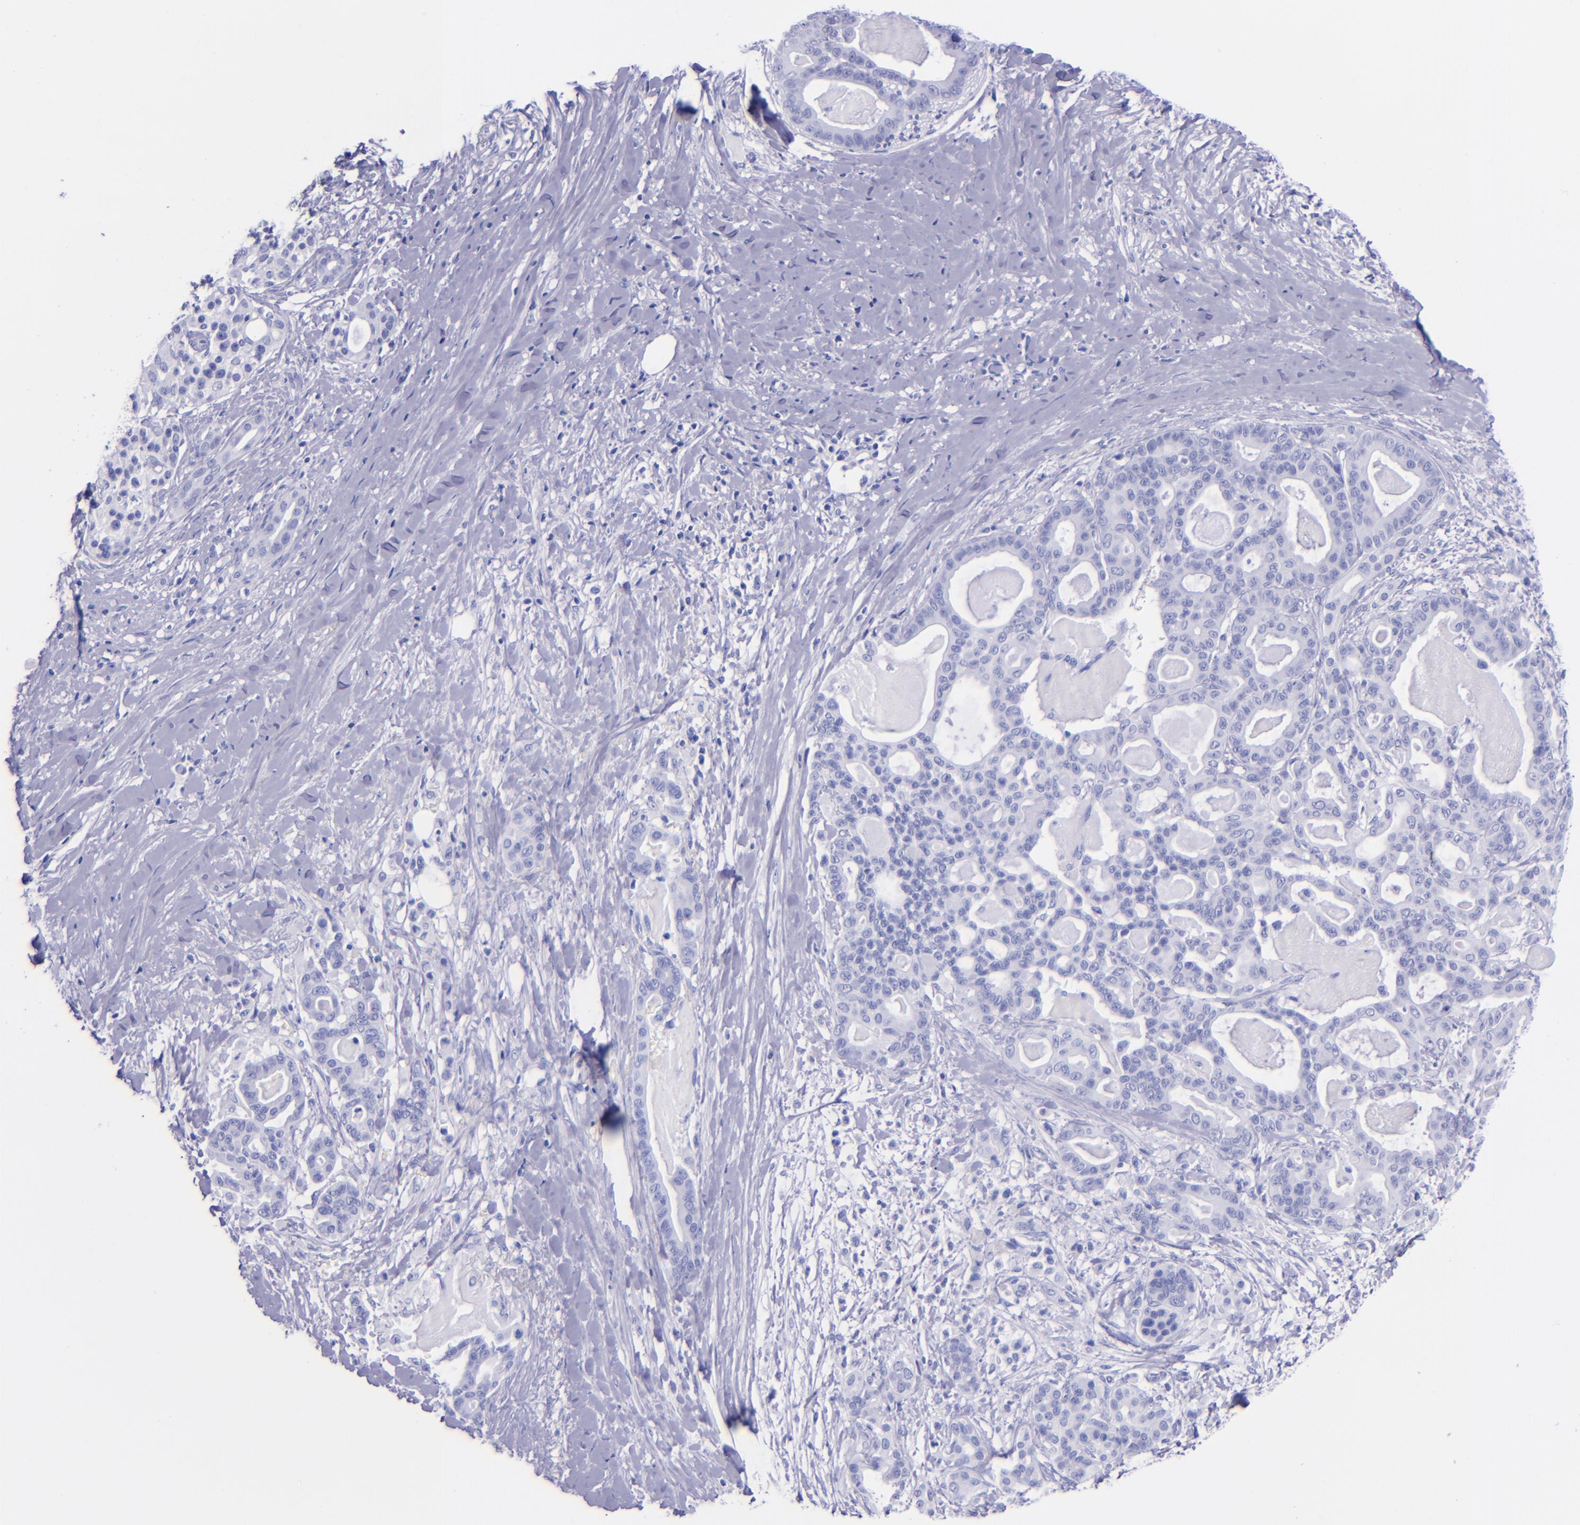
{"staining": {"intensity": "negative", "quantity": "none", "location": "none"}, "tissue": "pancreatic cancer", "cell_type": "Tumor cells", "image_type": "cancer", "snomed": [{"axis": "morphology", "description": "Adenocarcinoma, NOS"}, {"axis": "topography", "description": "Pancreas"}], "caption": "DAB (3,3'-diaminobenzidine) immunohistochemical staining of pancreatic adenocarcinoma reveals no significant positivity in tumor cells.", "gene": "LAG3", "patient": {"sex": "male", "age": 63}}